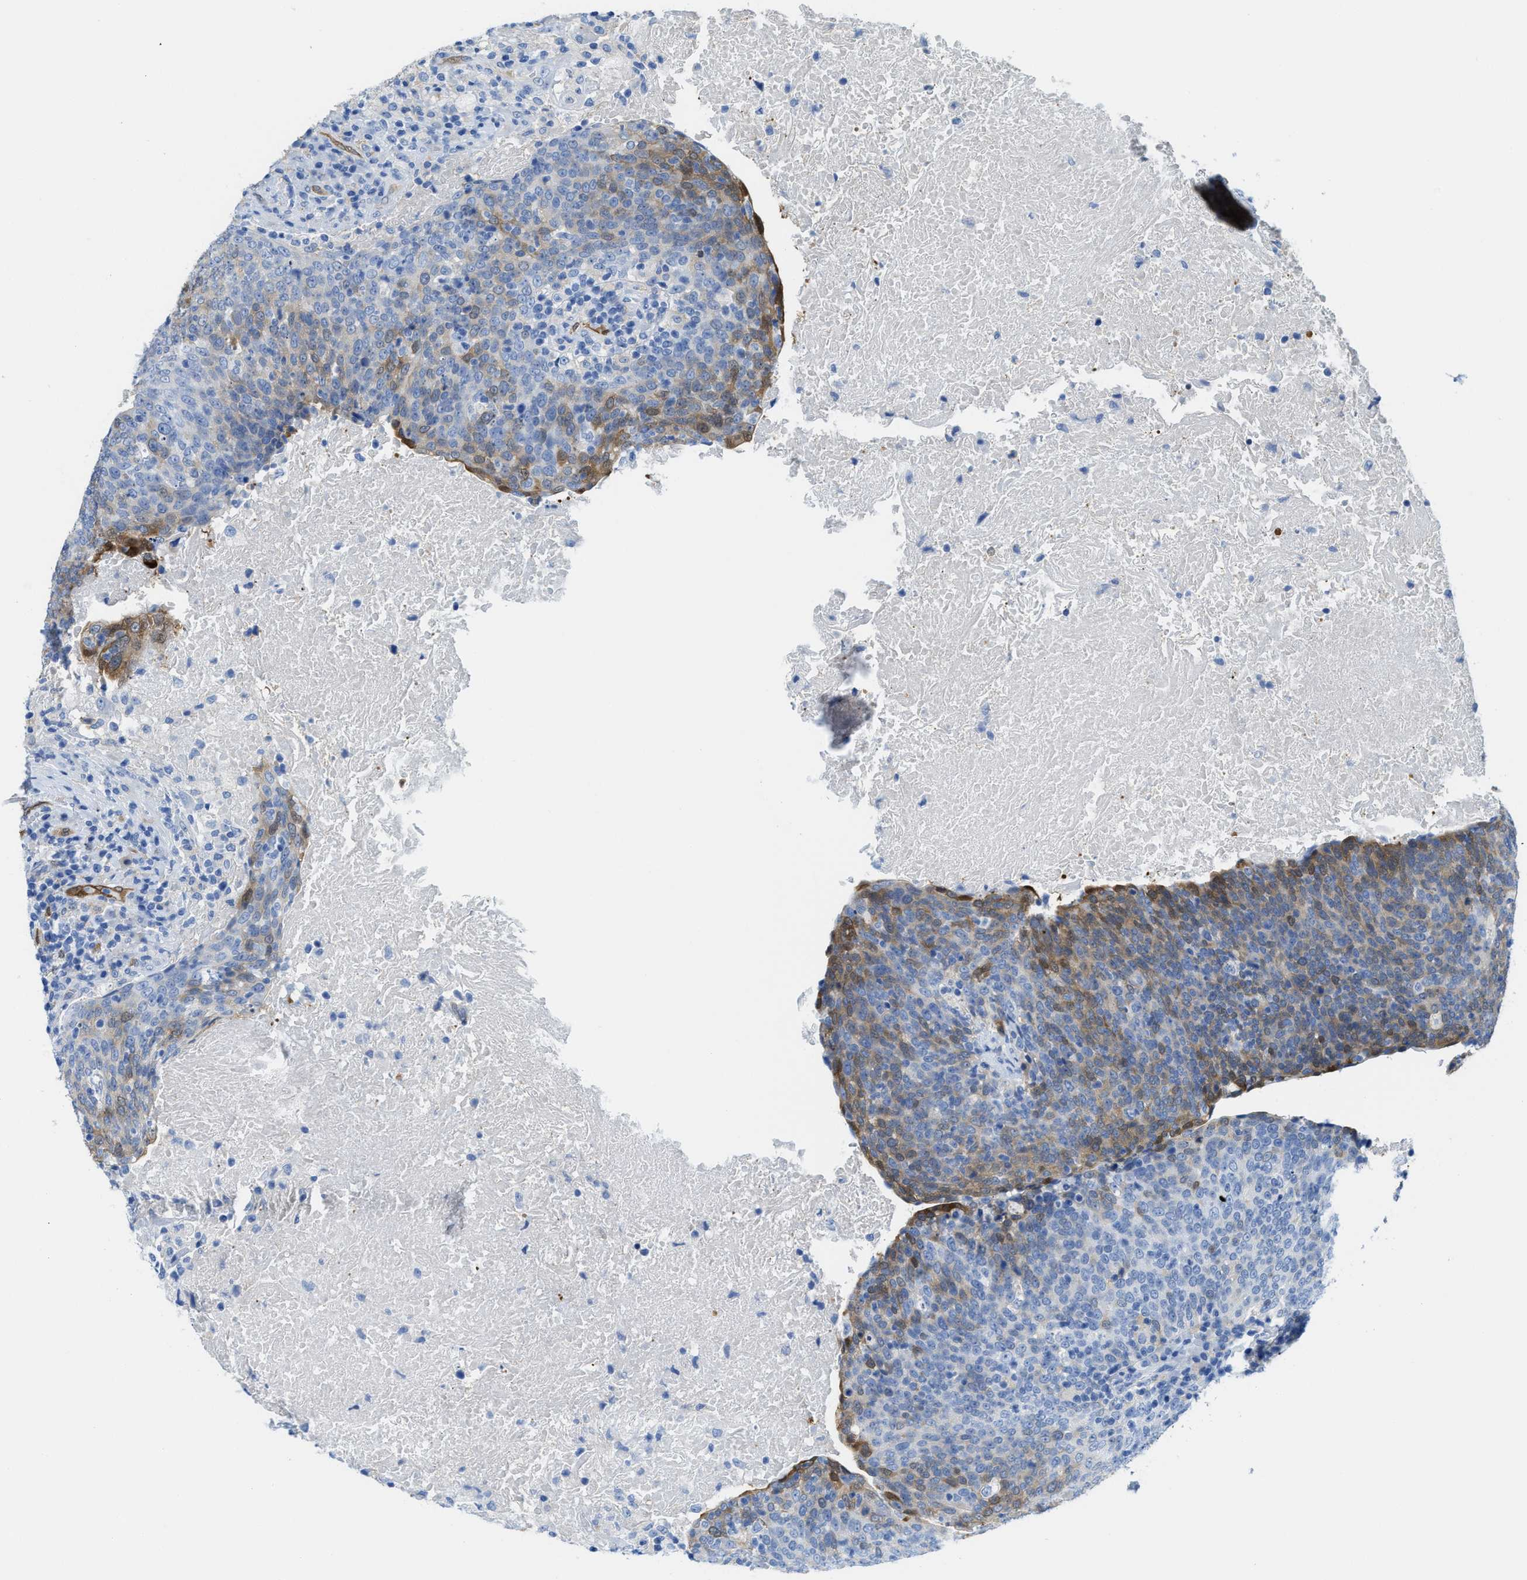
{"staining": {"intensity": "moderate", "quantity": "<25%", "location": "cytoplasmic/membranous"}, "tissue": "head and neck cancer", "cell_type": "Tumor cells", "image_type": "cancer", "snomed": [{"axis": "morphology", "description": "Squamous cell carcinoma, NOS"}, {"axis": "morphology", "description": "Squamous cell carcinoma, metastatic, NOS"}, {"axis": "topography", "description": "Lymph node"}, {"axis": "topography", "description": "Head-Neck"}], "caption": "An immunohistochemistry micrograph of tumor tissue is shown. Protein staining in brown highlights moderate cytoplasmic/membranous positivity in squamous cell carcinoma (head and neck) within tumor cells.", "gene": "ASS1", "patient": {"sex": "male", "age": 62}}